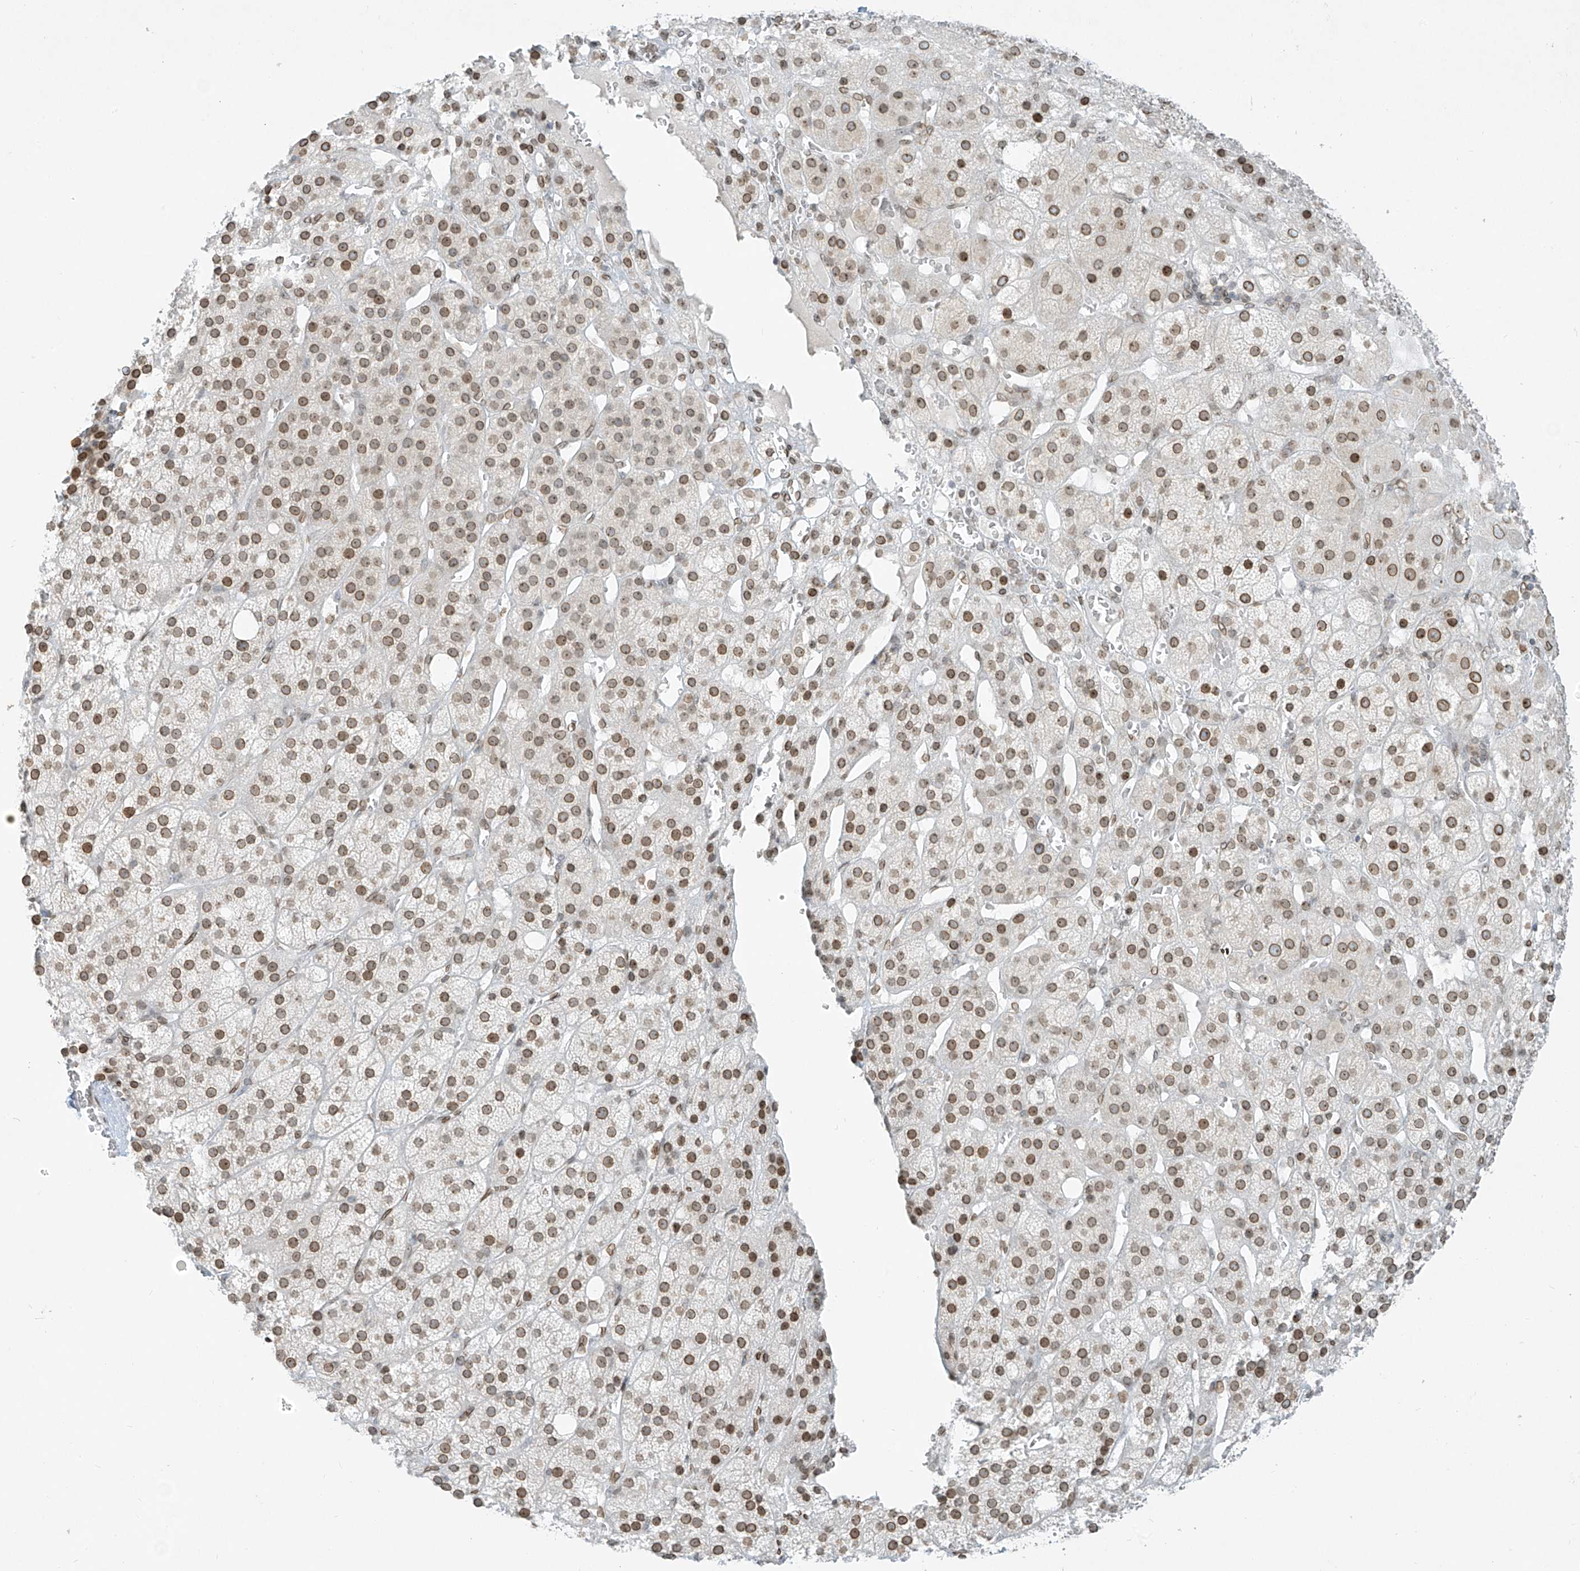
{"staining": {"intensity": "moderate", "quantity": "25%-75%", "location": "cytoplasmic/membranous,nuclear"}, "tissue": "adrenal gland", "cell_type": "Glandular cells", "image_type": "normal", "snomed": [{"axis": "morphology", "description": "Normal tissue, NOS"}, {"axis": "topography", "description": "Adrenal gland"}], "caption": "IHC image of unremarkable adrenal gland: adrenal gland stained using IHC demonstrates medium levels of moderate protein expression localized specifically in the cytoplasmic/membranous,nuclear of glandular cells, appearing as a cytoplasmic/membranous,nuclear brown color.", "gene": "SAMD15", "patient": {"sex": "female", "age": 57}}